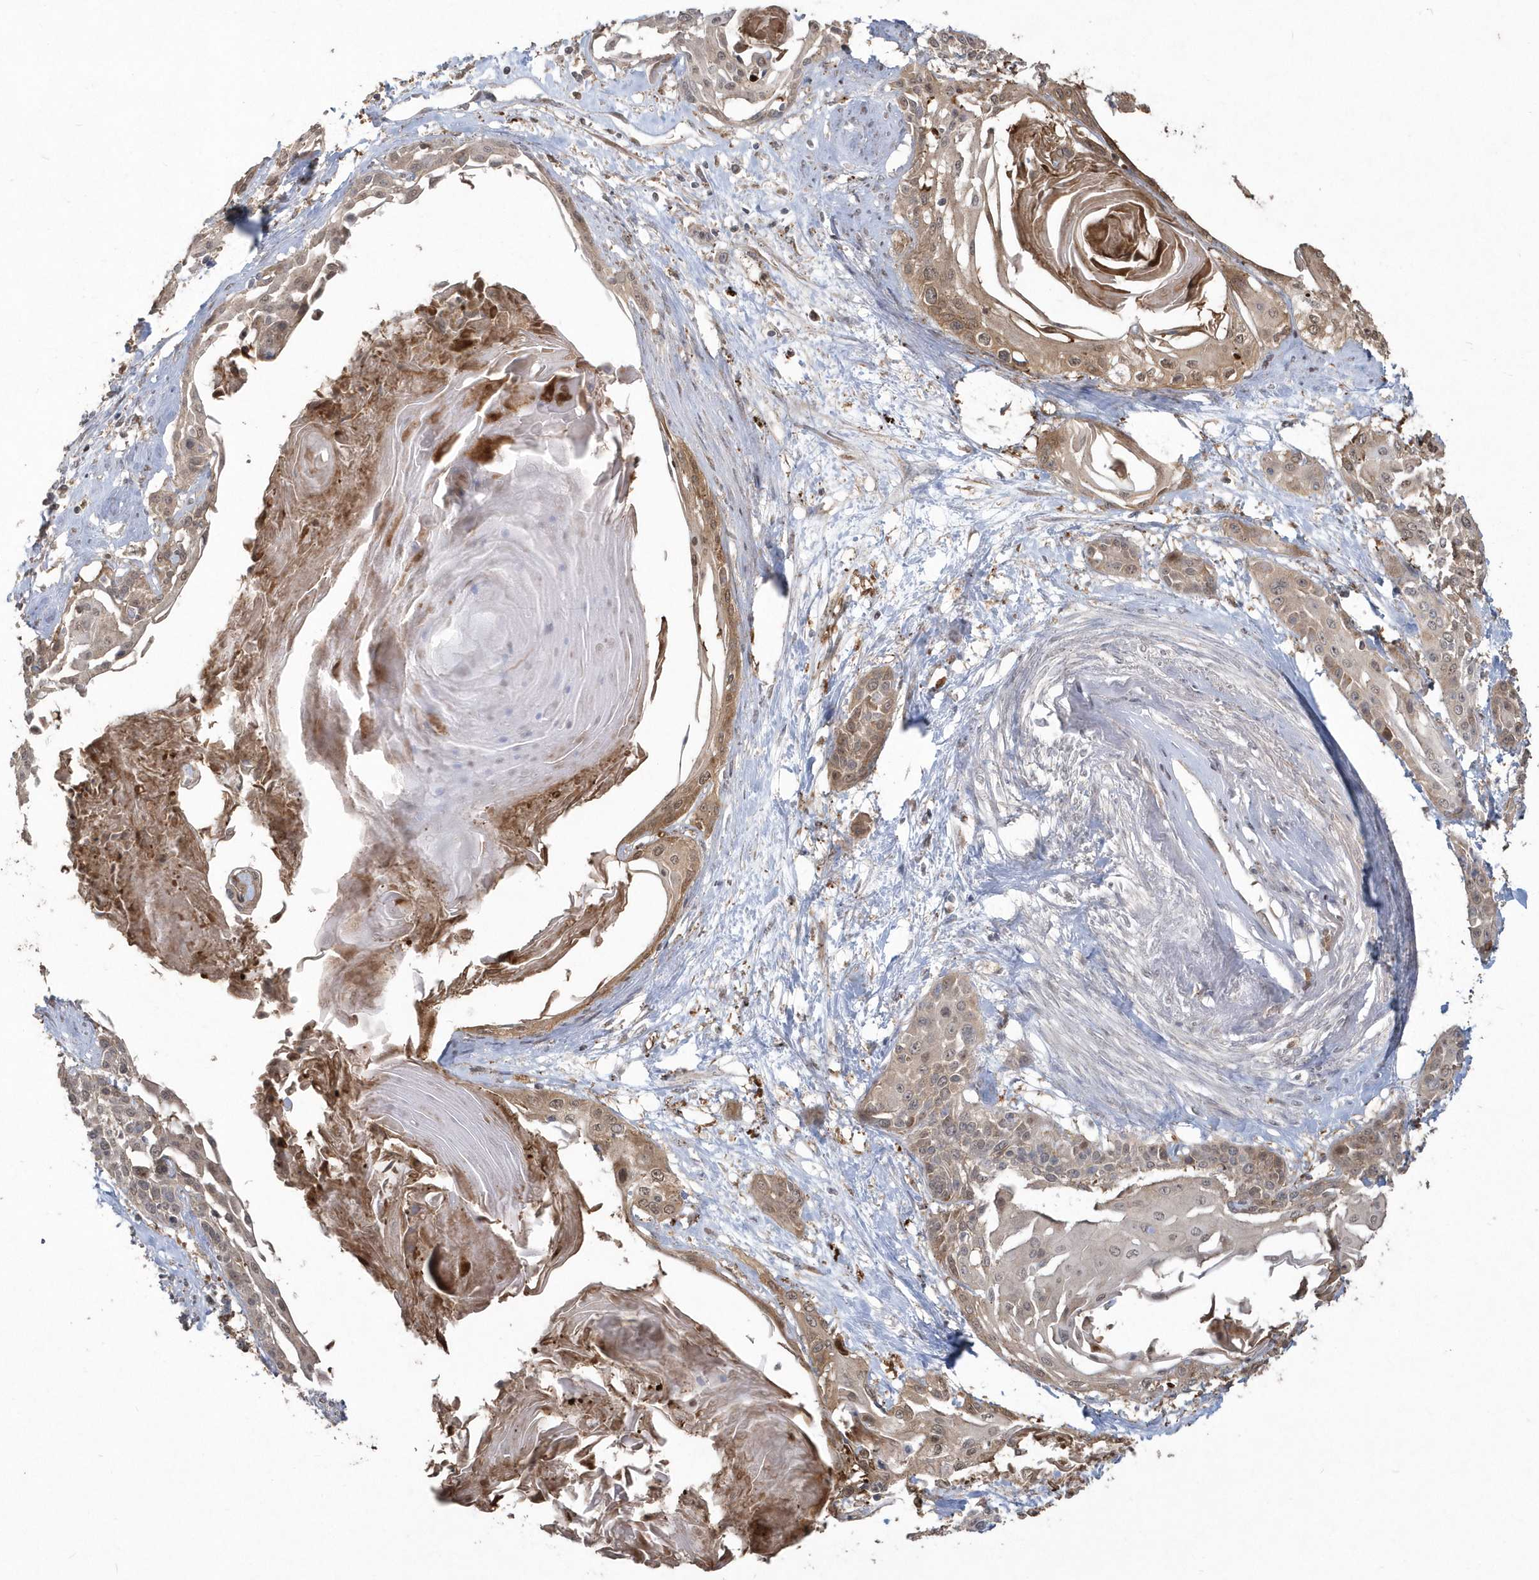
{"staining": {"intensity": "moderate", "quantity": "25%-75%", "location": "cytoplasmic/membranous"}, "tissue": "cervical cancer", "cell_type": "Tumor cells", "image_type": "cancer", "snomed": [{"axis": "morphology", "description": "Squamous cell carcinoma, NOS"}, {"axis": "topography", "description": "Cervix"}], "caption": "The micrograph displays a brown stain indicating the presence of a protein in the cytoplasmic/membranous of tumor cells in cervical cancer.", "gene": "GEMIN6", "patient": {"sex": "female", "age": 57}}